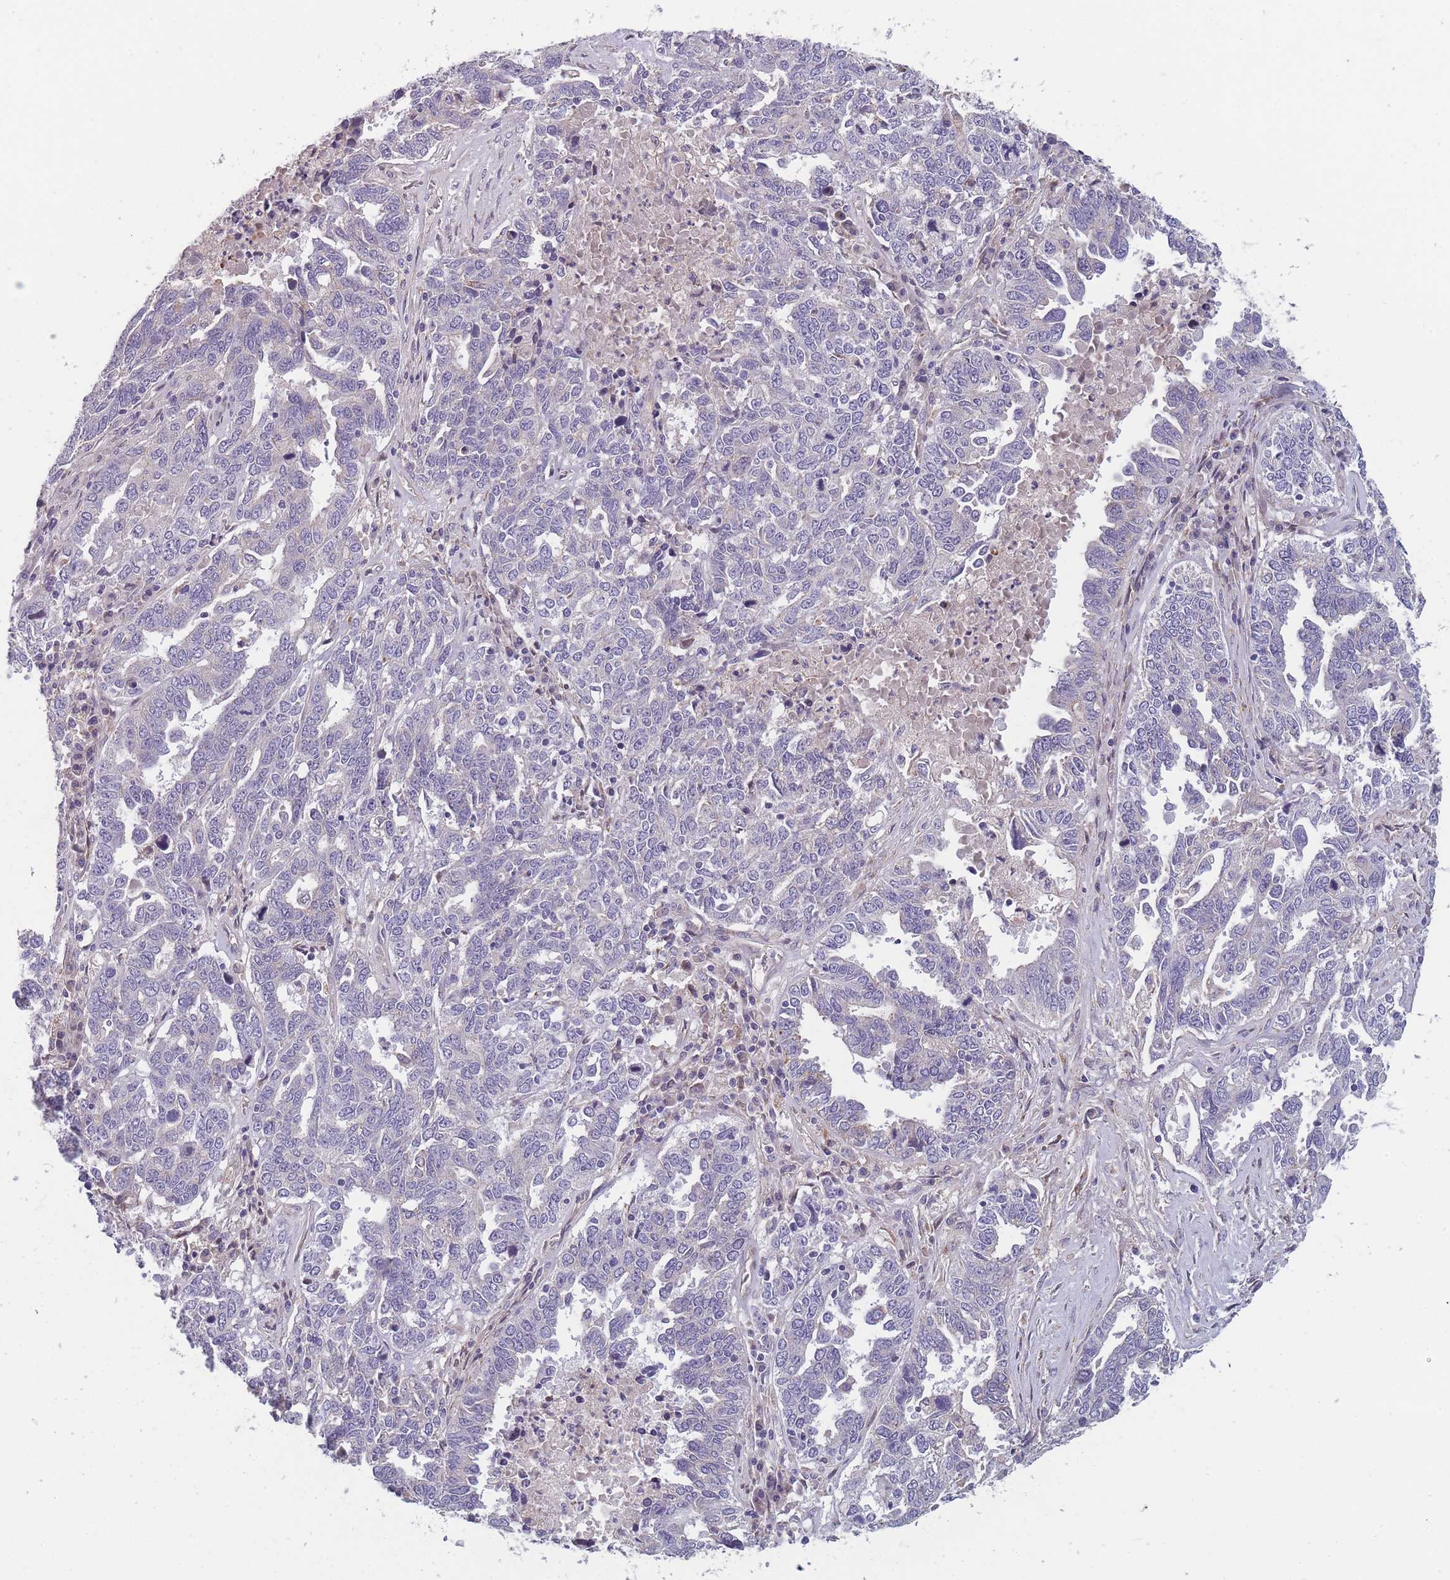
{"staining": {"intensity": "negative", "quantity": "none", "location": "none"}, "tissue": "ovarian cancer", "cell_type": "Tumor cells", "image_type": "cancer", "snomed": [{"axis": "morphology", "description": "Carcinoma, endometroid"}, {"axis": "topography", "description": "Ovary"}], "caption": "This is an immunohistochemistry image of human ovarian endometroid carcinoma. There is no expression in tumor cells.", "gene": "FAM83F", "patient": {"sex": "female", "age": 62}}